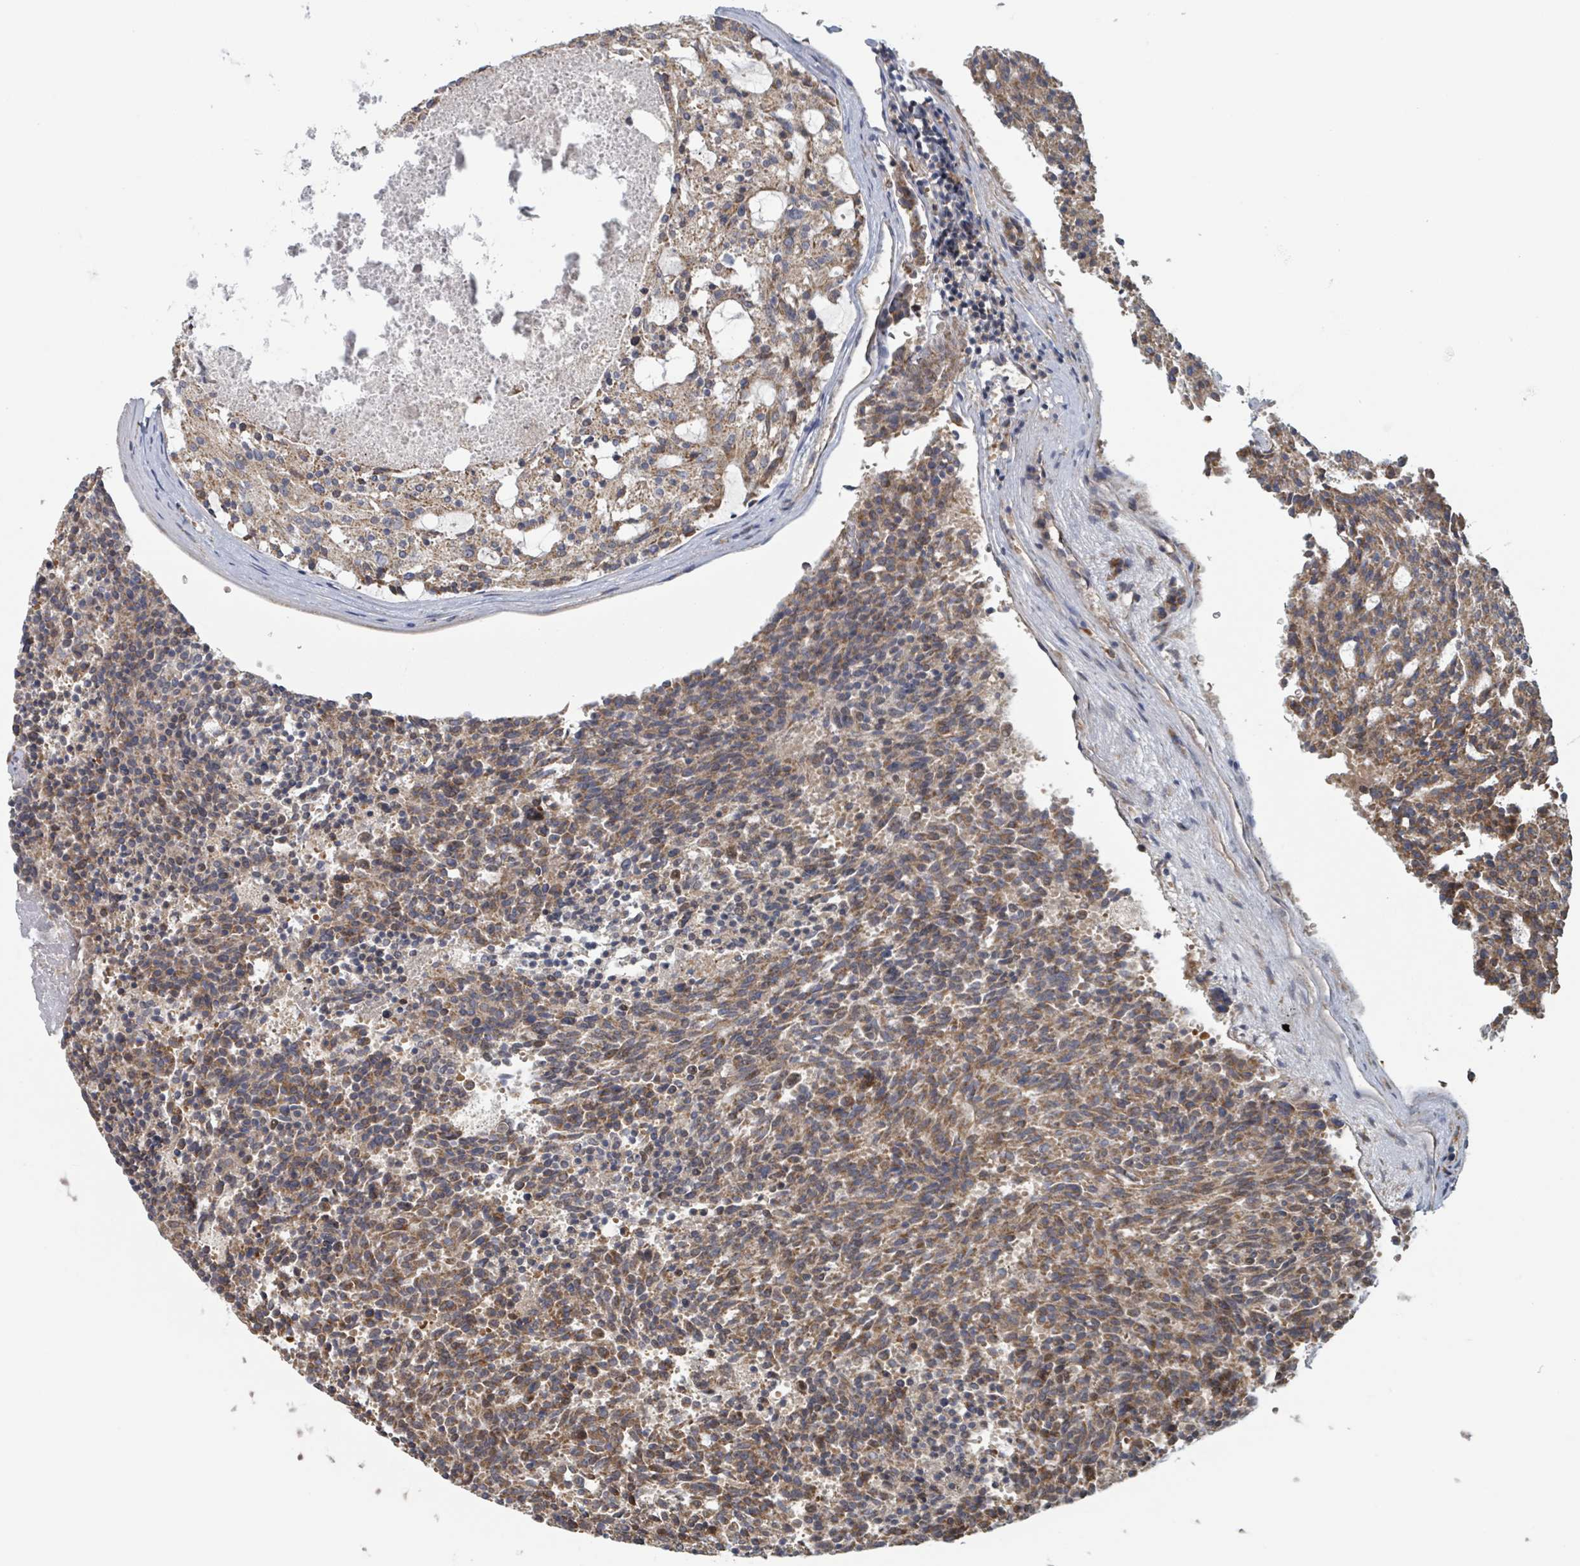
{"staining": {"intensity": "moderate", "quantity": ">75%", "location": "cytoplasmic/membranous"}, "tissue": "carcinoid", "cell_type": "Tumor cells", "image_type": "cancer", "snomed": [{"axis": "morphology", "description": "Carcinoid, malignant, NOS"}, {"axis": "topography", "description": "Pancreas"}], "caption": "DAB immunohistochemical staining of carcinoid (malignant) demonstrates moderate cytoplasmic/membranous protein positivity in approximately >75% of tumor cells. (DAB (3,3'-diaminobenzidine) IHC, brown staining for protein, blue staining for nuclei).", "gene": "HIVEP1", "patient": {"sex": "female", "age": 54}}